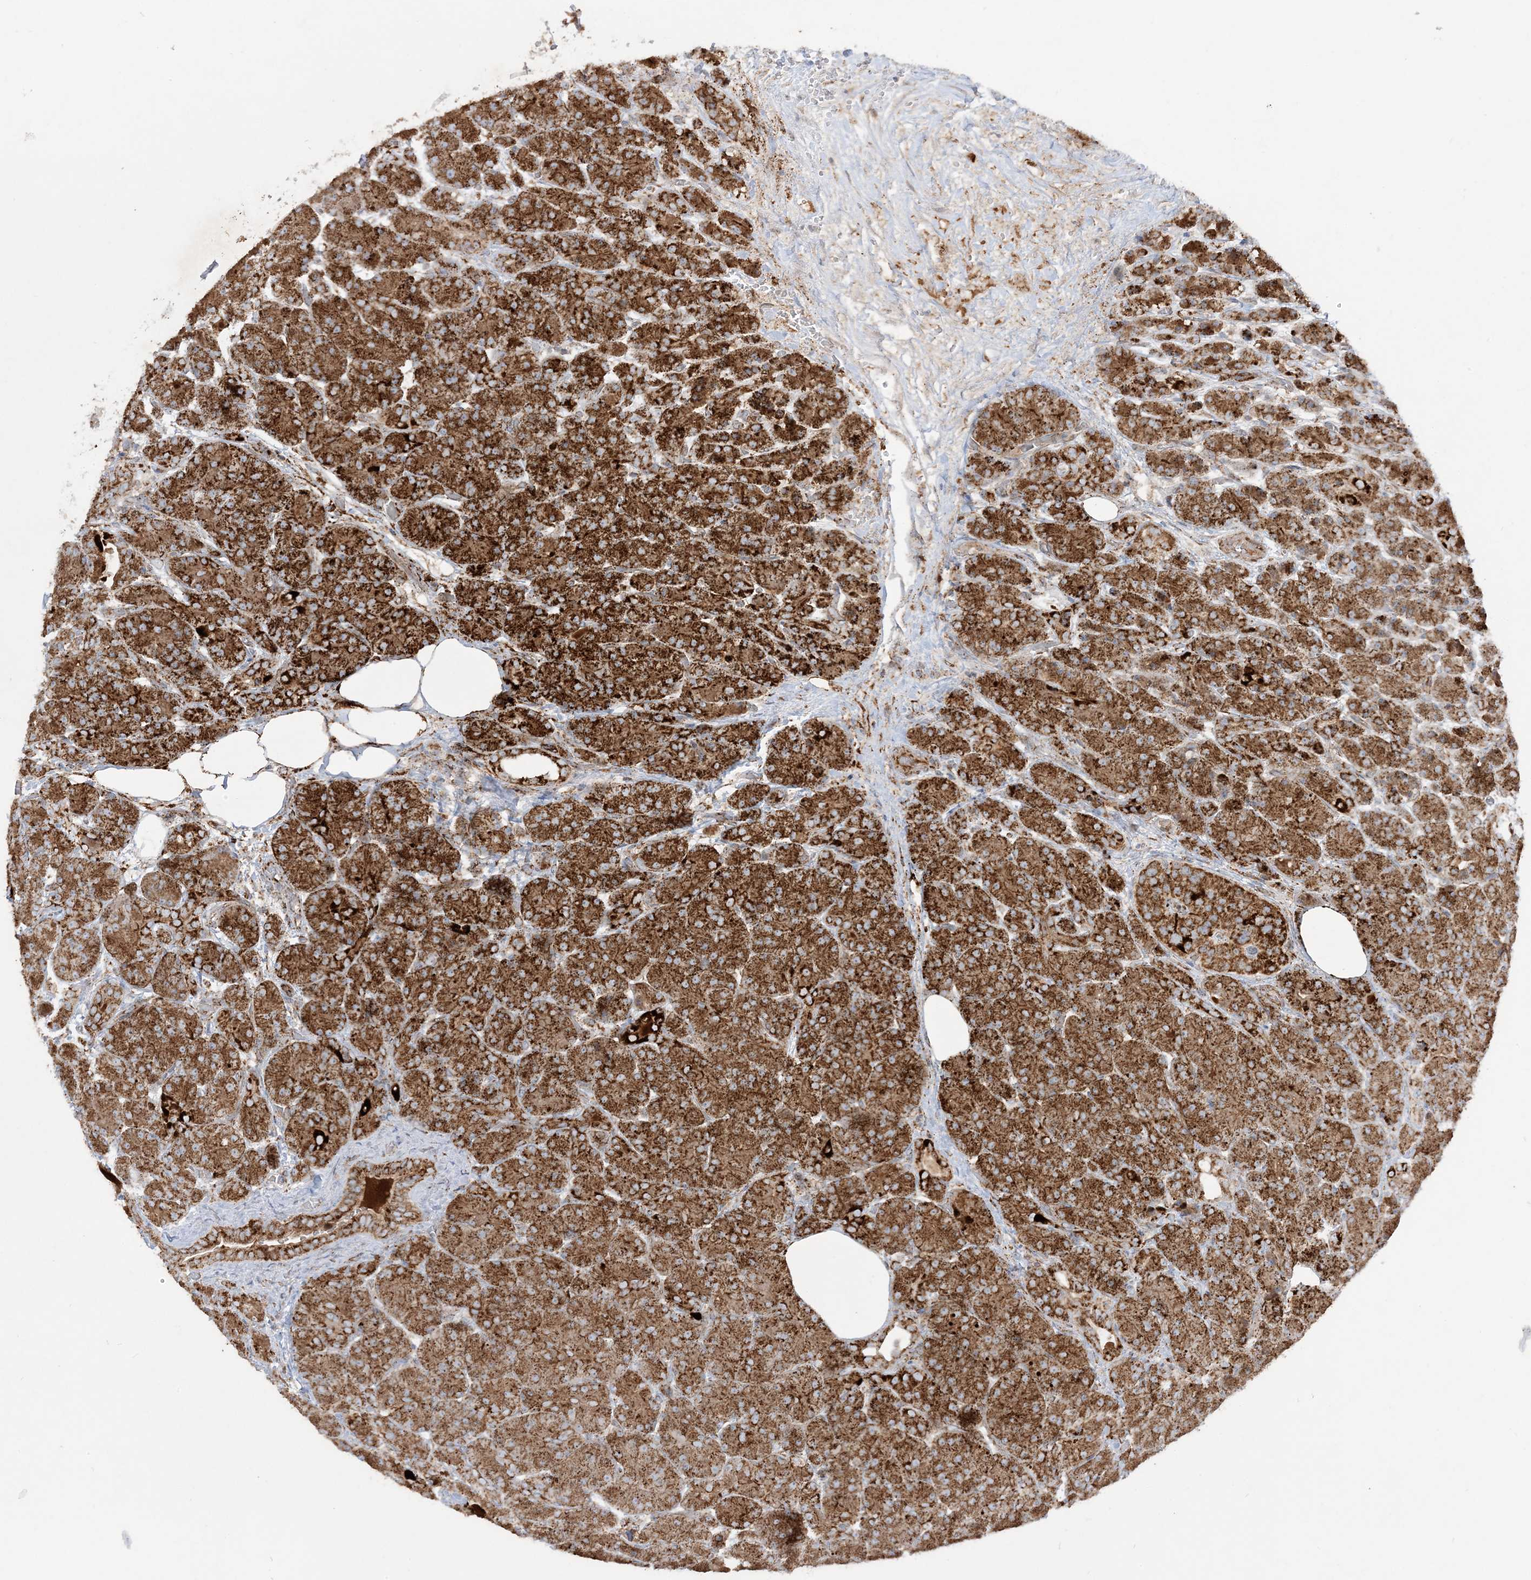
{"staining": {"intensity": "strong", "quantity": ">75%", "location": "cytoplasmic/membranous"}, "tissue": "pancreas", "cell_type": "Exocrine glandular cells", "image_type": "normal", "snomed": [{"axis": "morphology", "description": "Normal tissue, NOS"}, {"axis": "topography", "description": "Pancreas"}], "caption": "Immunohistochemical staining of benign human pancreas shows strong cytoplasmic/membranous protein positivity in approximately >75% of exocrine glandular cells. (DAB IHC, brown staining for protein, blue staining for nuclei).", "gene": "NDUFAF3", "patient": {"sex": "male", "age": 63}}